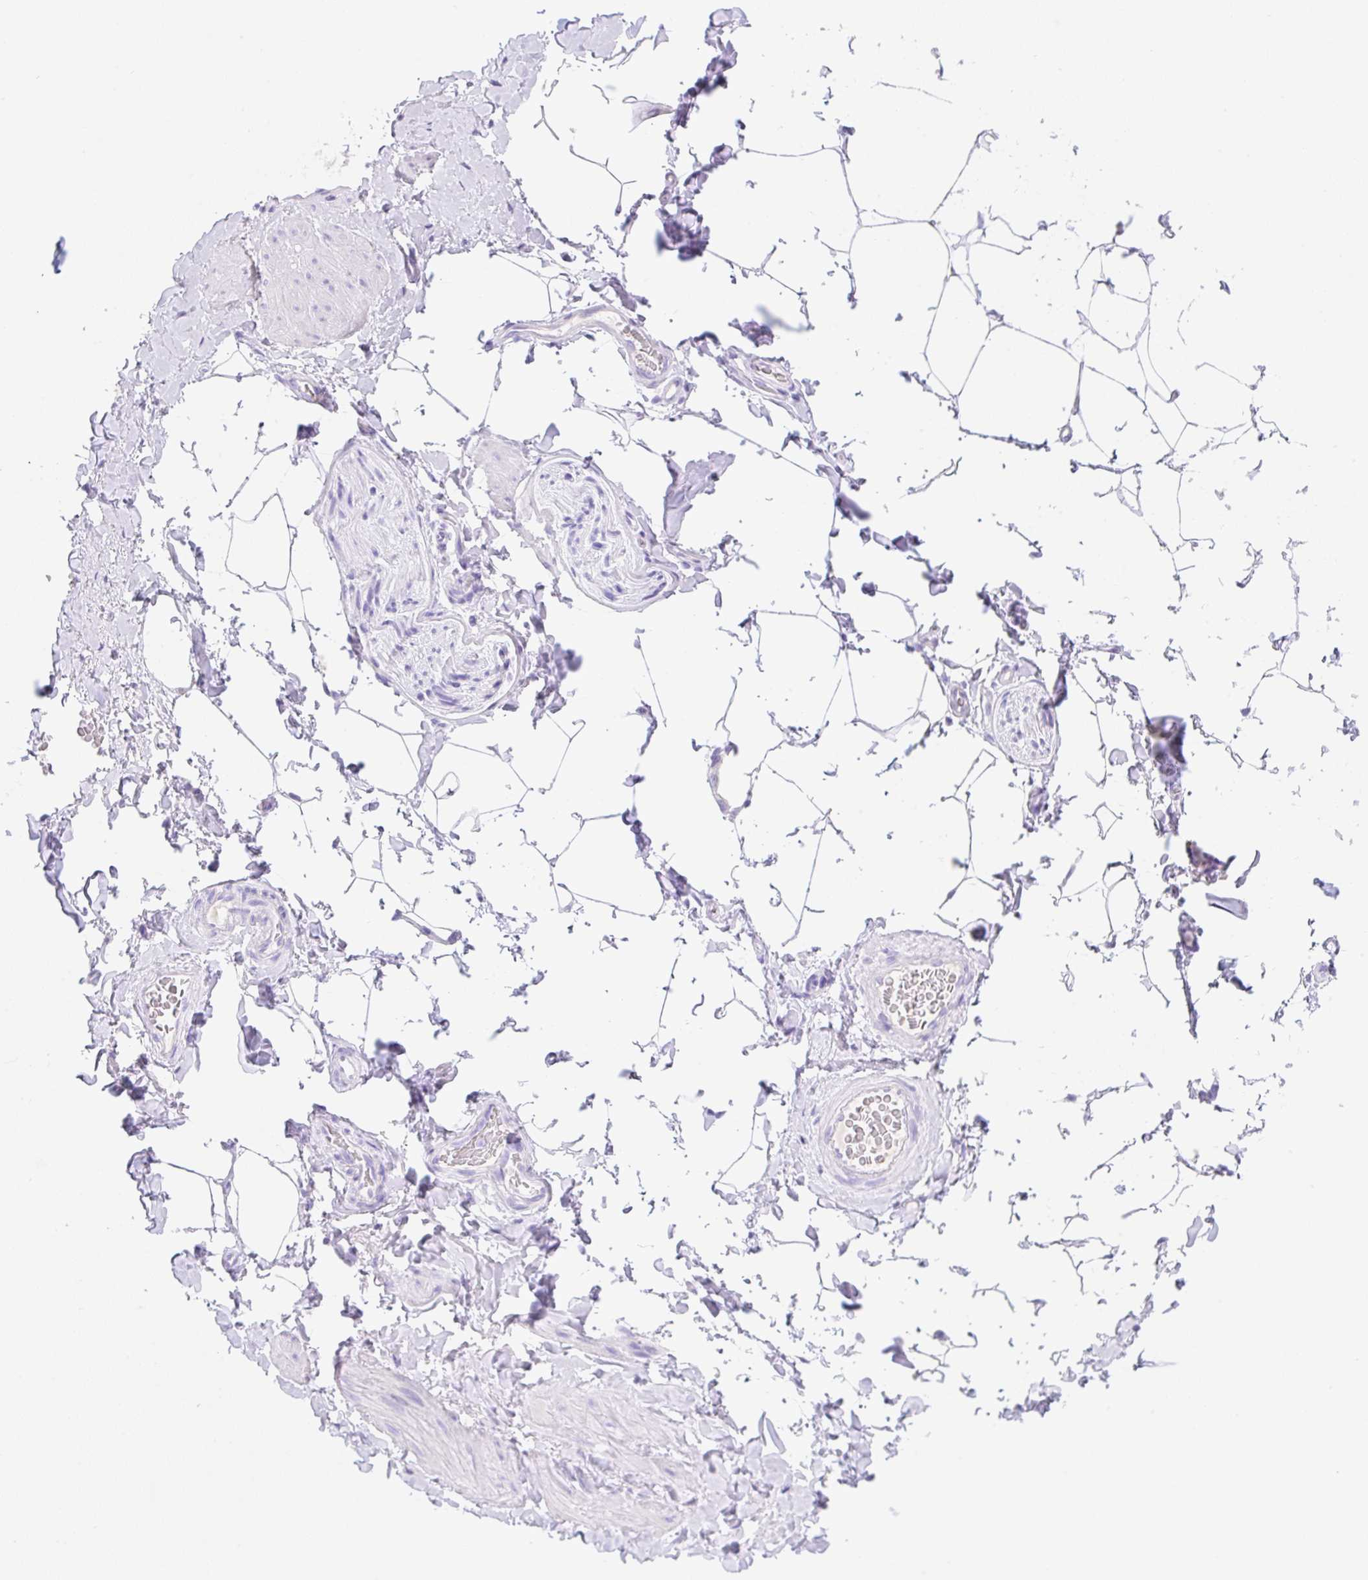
{"staining": {"intensity": "negative", "quantity": "none", "location": "none"}, "tissue": "adipose tissue", "cell_type": "Adipocytes", "image_type": "normal", "snomed": [{"axis": "morphology", "description": "Normal tissue, NOS"}, {"axis": "topography", "description": "Vascular tissue"}, {"axis": "topography", "description": "Peripheral nerve tissue"}], "caption": "Immunohistochemistry micrograph of unremarkable adipose tissue: adipose tissue stained with DAB (3,3'-diaminobenzidine) shows no significant protein expression in adipocytes. Brightfield microscopy of immunohistochemistry (IHC) stained with DAB (3,3'-diaminobenzidine) (brown) and hematoxylin (blue), captured at high magnification.", "gene": "KLK8", "patient": {"sex": "male", "age": 41}}